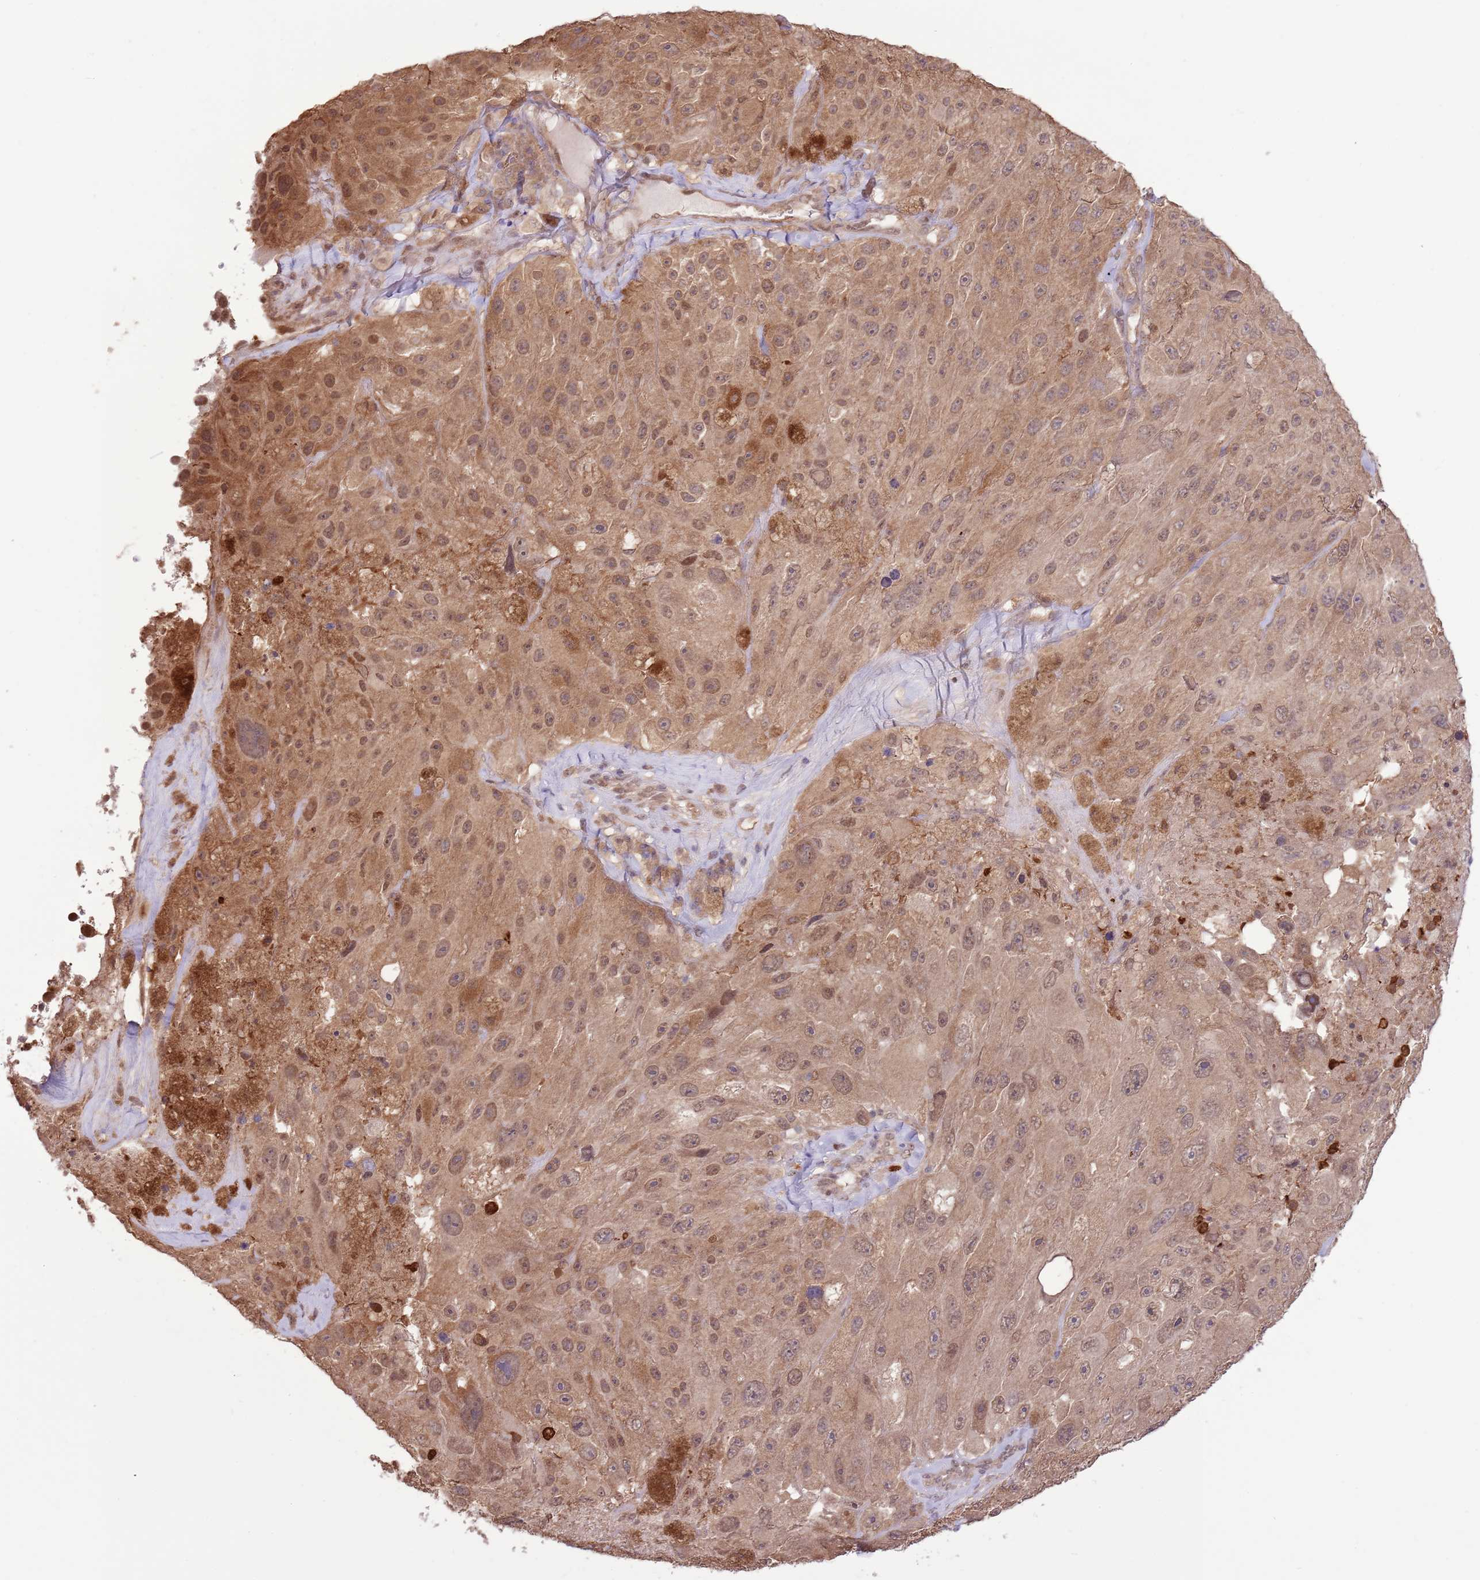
{"staining": {"intensity": "moderate", "quantity": ">75%", "location": "cytoplasmic/membranous,nuclear"}, "tissue": "melanoma", "cell_type": "Tumor cells", "image_type": "cancer", "snomed": [{"axis": "morphology", "description": "Malignant melanoma, Metastatic site"}, {"axis": "topography", "description": "Lymph node"}], "caption": "Tumor cells display moderate cytoplasmic/membranous and nuclear expression in approximately >75% of cells in melanoma. The protein is stained brown, and the nuclei are stained in blue (DAB (3,3'-diaminobenzidine) IHC with brightfield microscopy, high magnification).", "gene": "AMIGO1", "patient": {"sex": "male", "age": 62}}